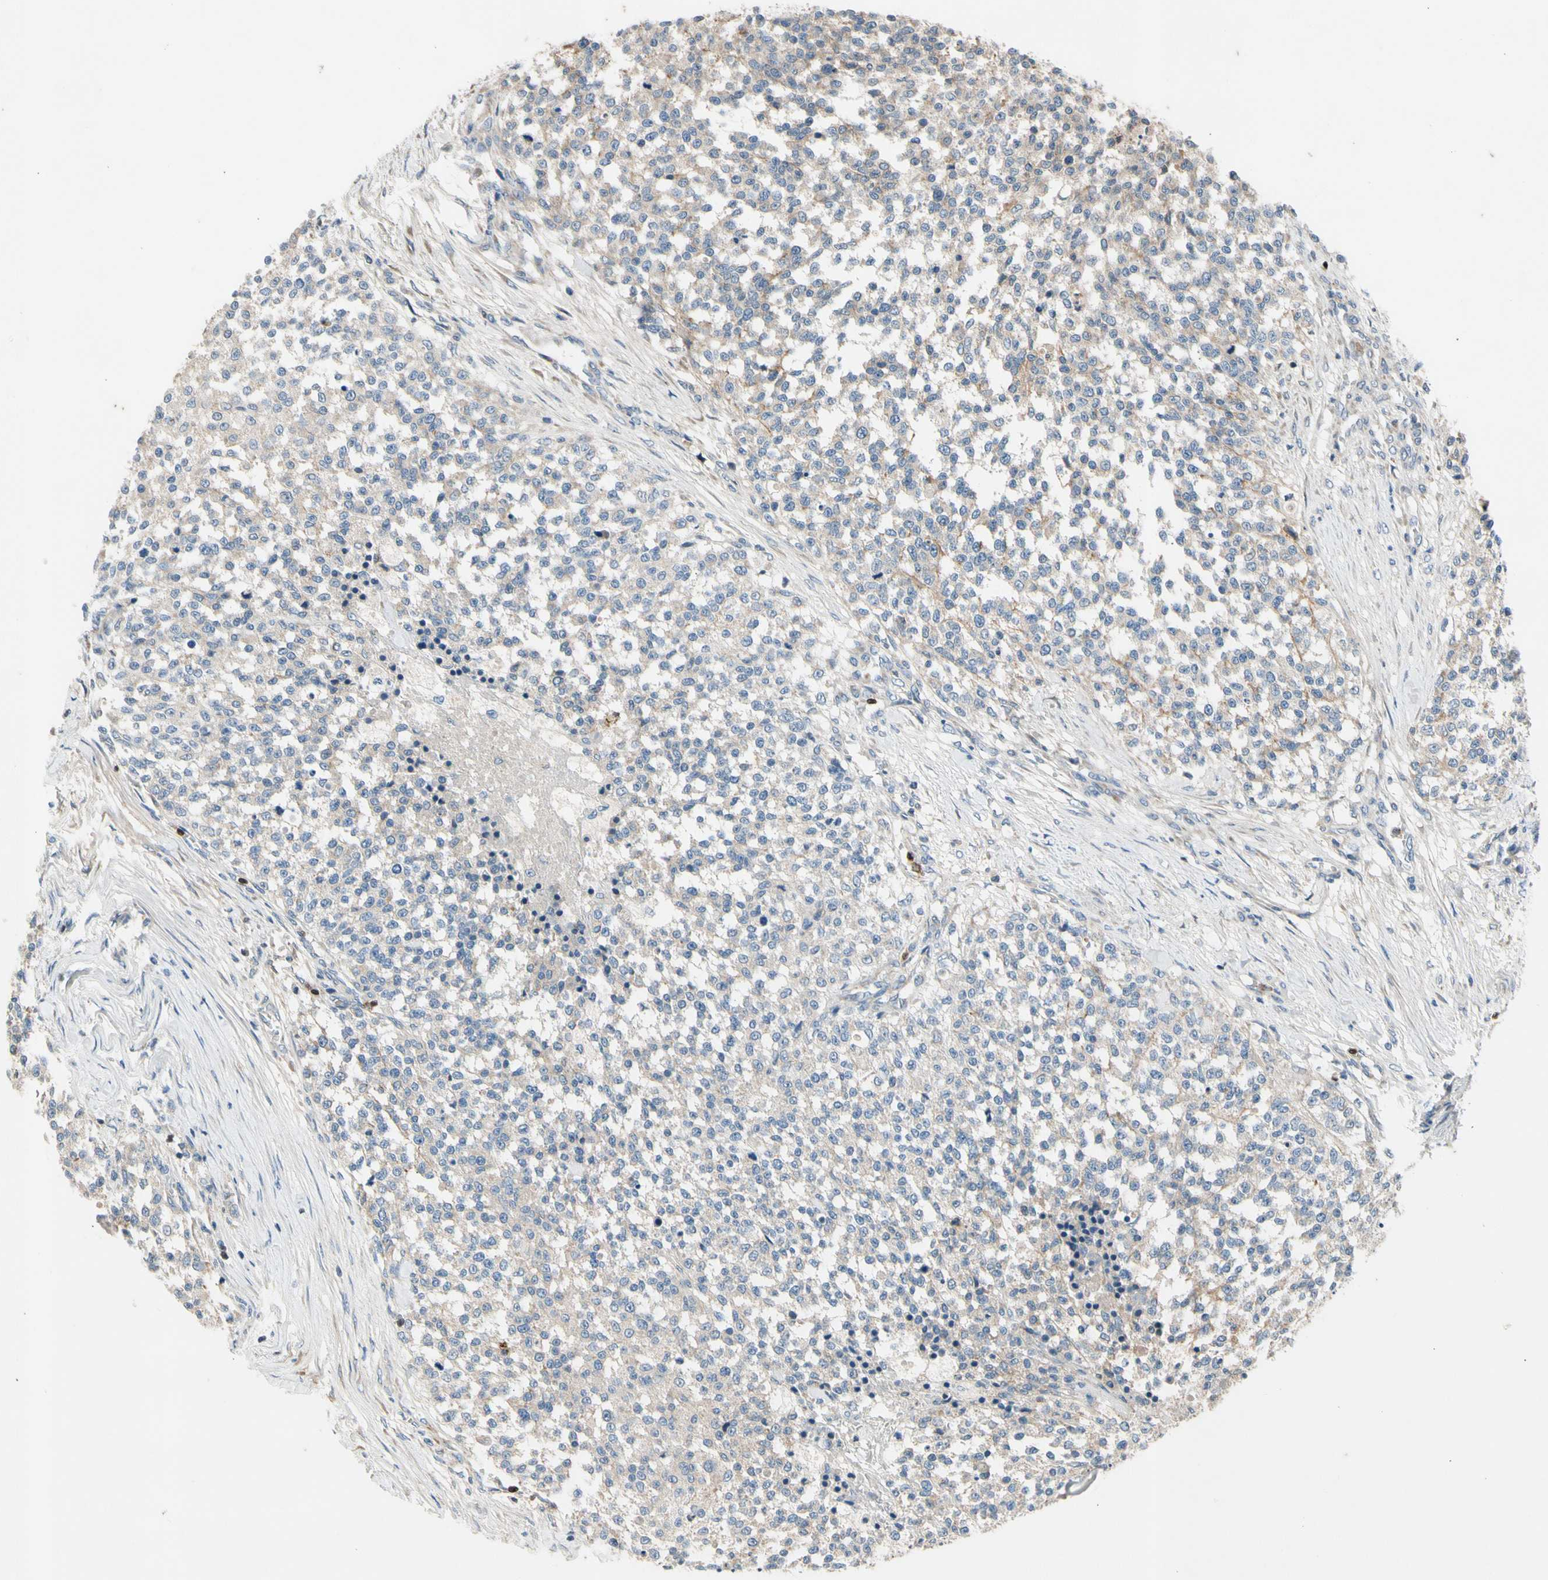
{"staining": {"intensity": "weak", "quantity": ">75%", "location": "cytoplasmic/membranous"}, "tissue": "testis cancer", "cell_type": "Tumor cells", "image_type": "cancer", "snomed": [{"axis": "morphology", "description": "Seminoma, NOS"}, {"axis": "topography", "description": "Testis"}], "caption": "The histopathology image demonstrates staining of testis cancer, revealing weak cytoplasmic/membranous protein staining (brown color) within tumor cells.", "gene": "TBX21", "patient": {"sex": "male", "age": 59}}